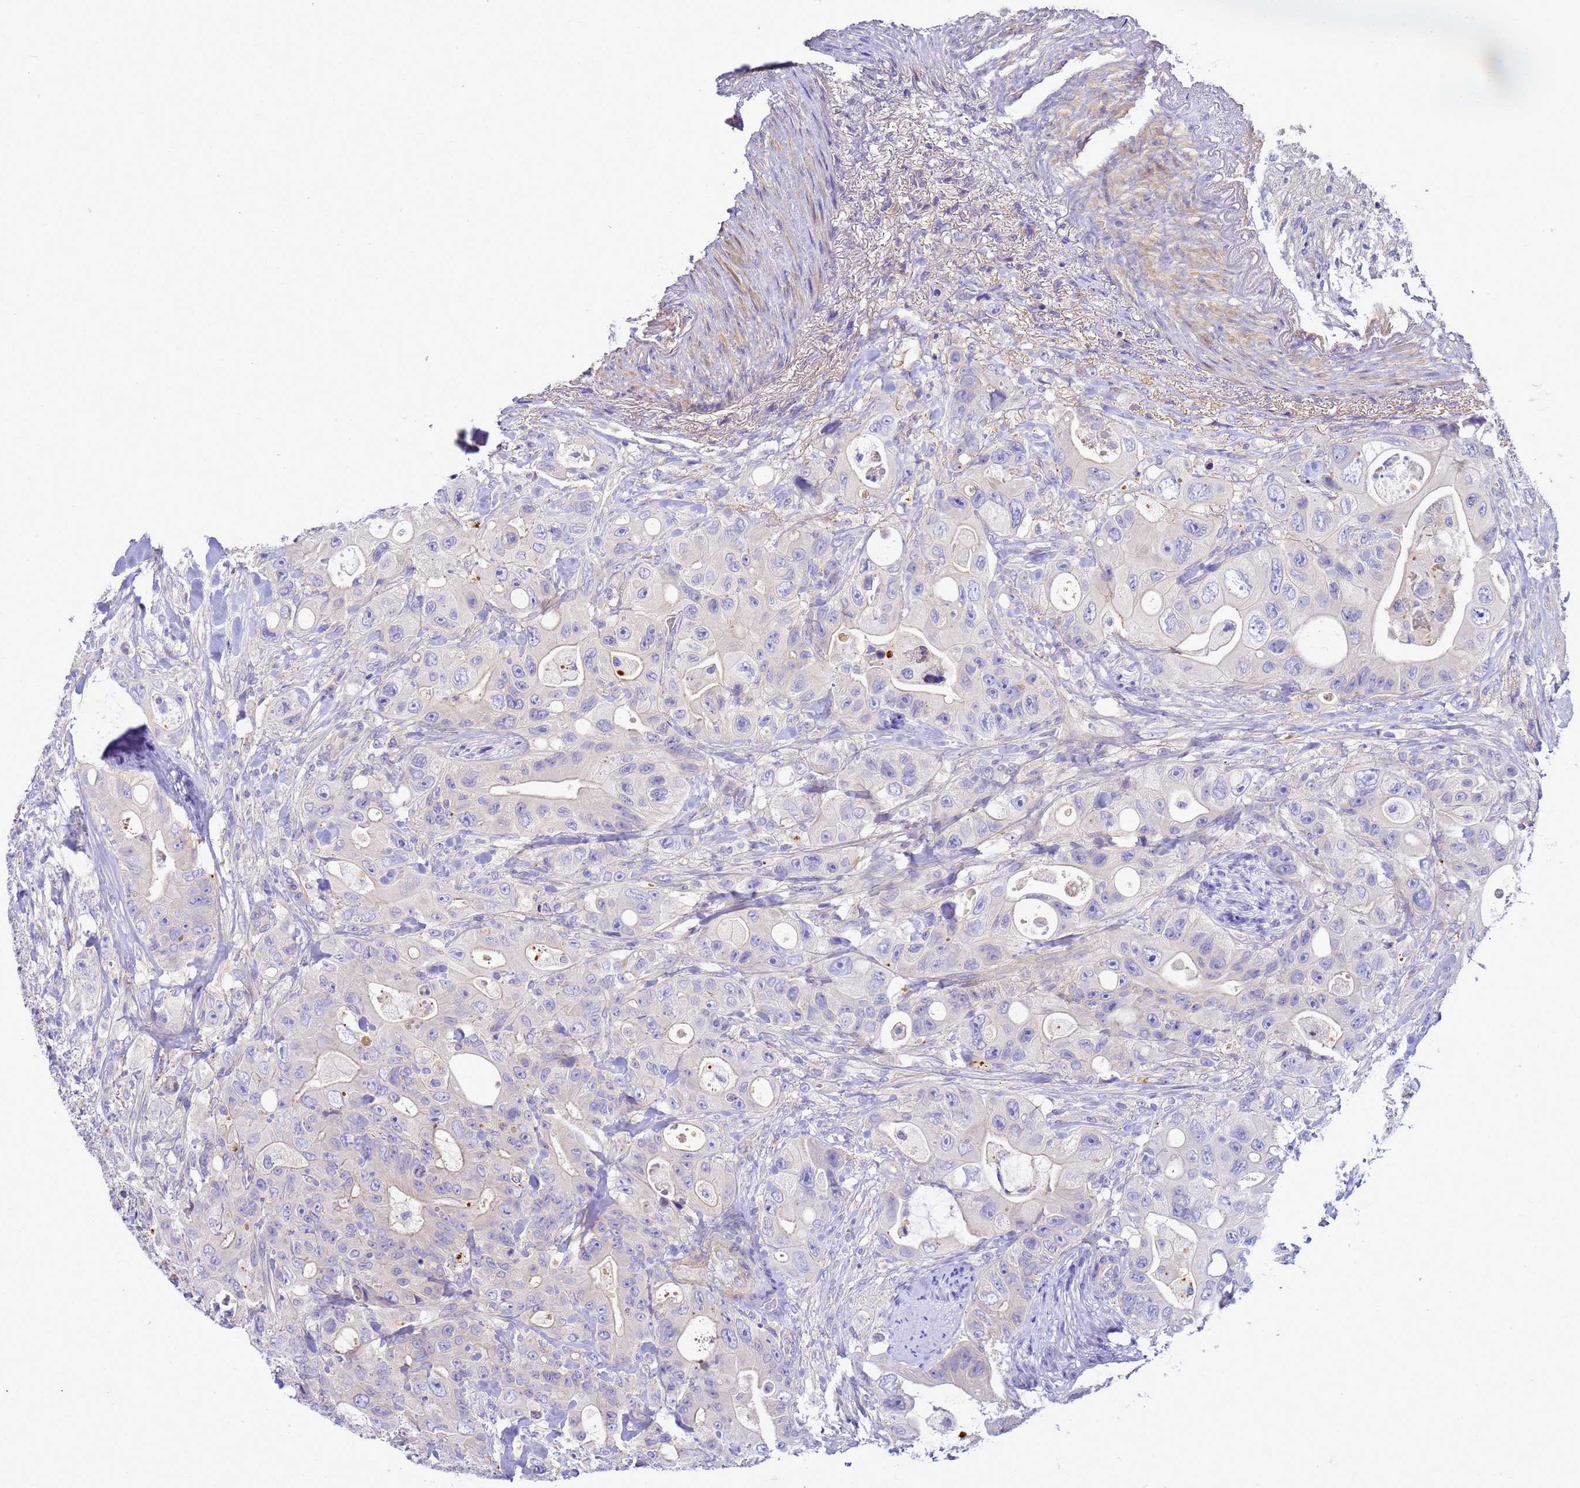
{"staining": {"intensity": "negative", "quantity": "none", "location": "none"}, "tissue": "colorectal cancer", "cell_type": "Tumor cells", "image_type": "cancer", "snomed": [{"axis": "morphology", "description": "Adenocarcinoma, NOS"}, {"axis": "topography", "description": "Colon"}], "caption": "The IHC histopathology image has no significant staining in tumor cells of adenocarcinoma (colorectal) tissue.", "gene": "TBCD", "patient": {"sex": "female", "age": 46}}